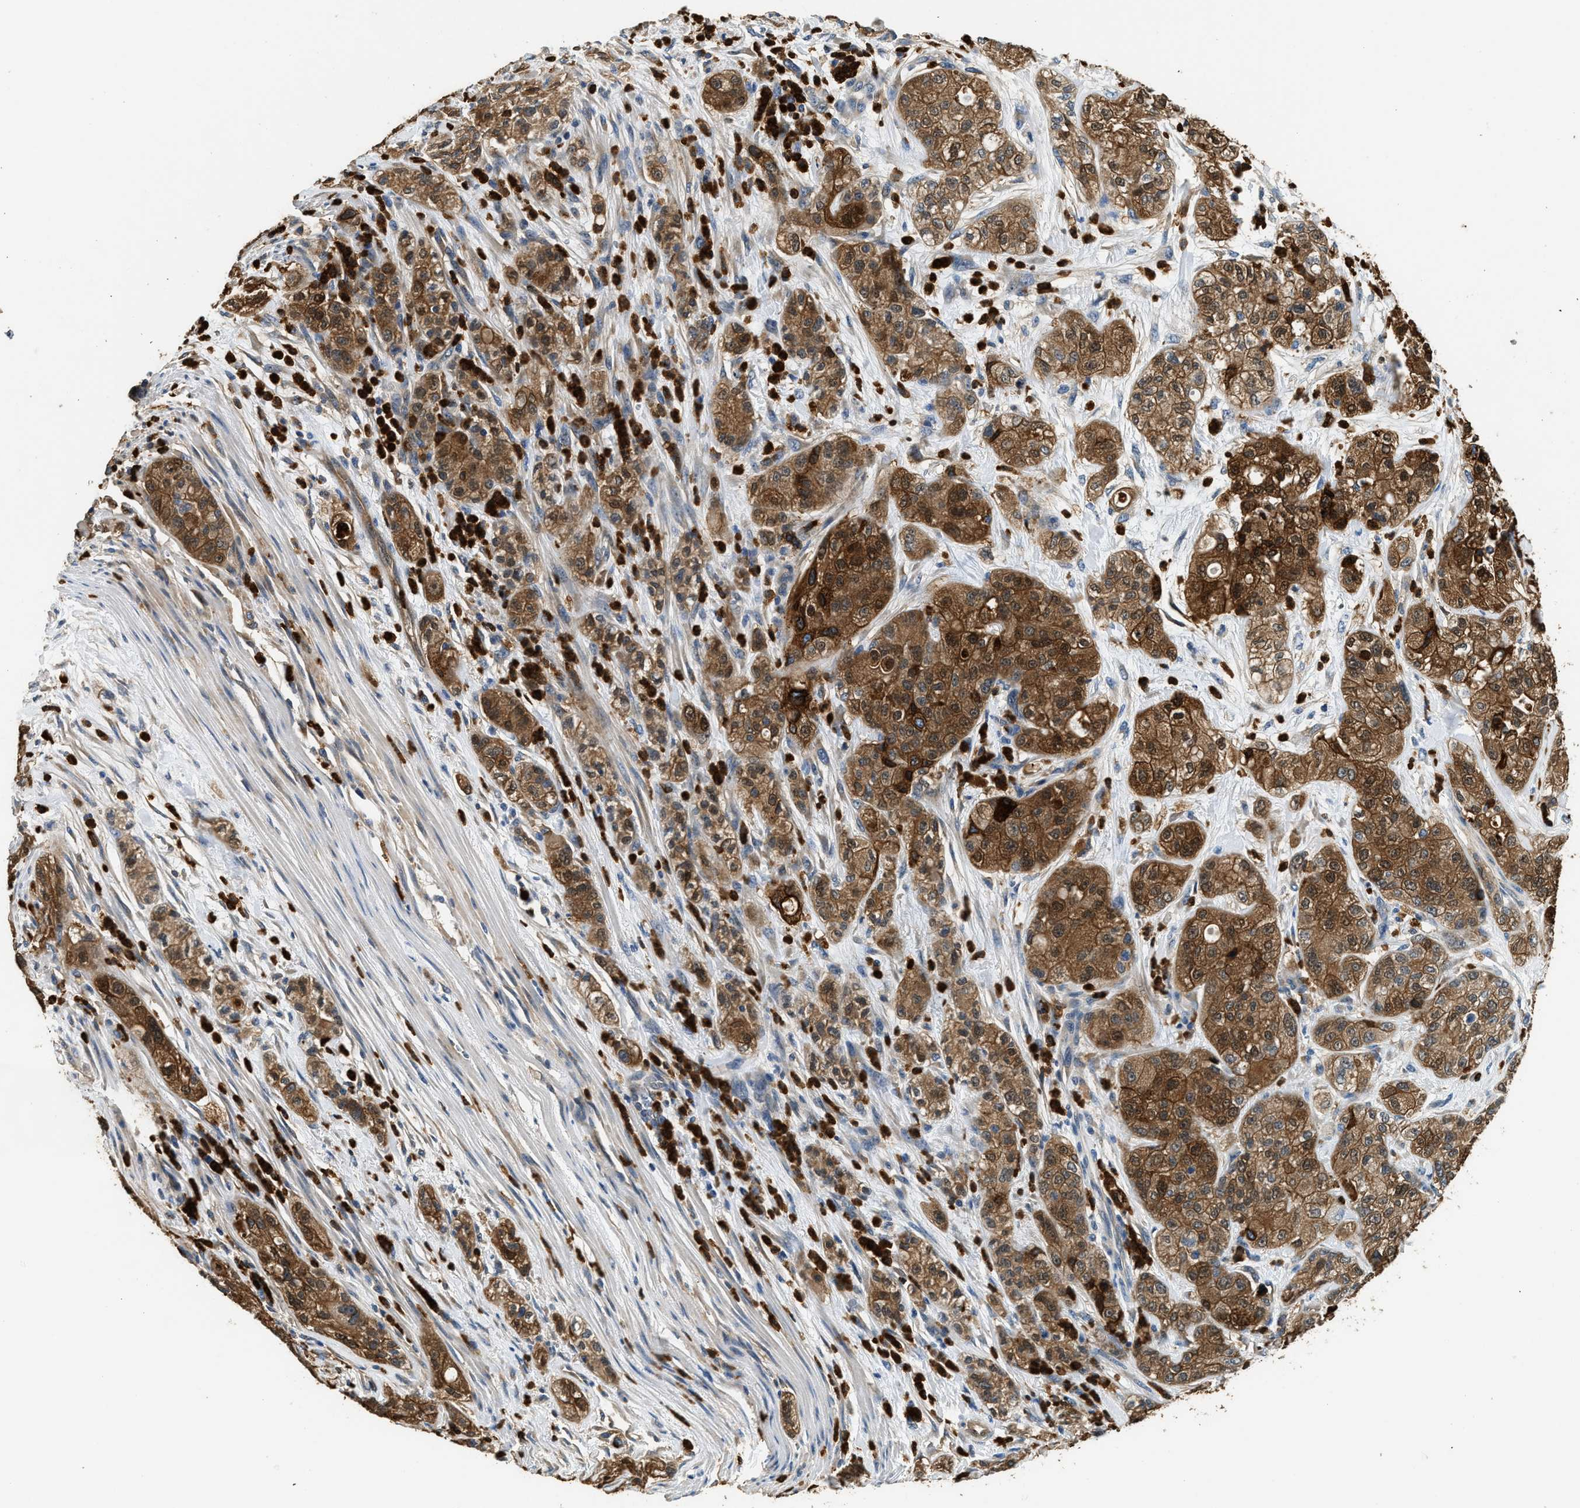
{"staining": {"intensity": "moderate", "quantity": ">75%", "location": "cytoplasmic/membranous,nuclear"}, "tissue": "pancreatic cancer", "cell_type": "Tumor cells", "image_type": "cancer", "snomed": [{"axis": "morphology", "description": "Adenocarcinoma, NOS"}, {"axis": "topography", "description": "Pancreas"}], "caption": "Immunohistochemistry (DAB) staining of human pancreatic cancer reveals moderate cytoplasmic/membranous and nuclear protein staining in about >75% of tumor cells.", "gene": "ANXA3", "patient": {"sex": "female", "age": 78}}